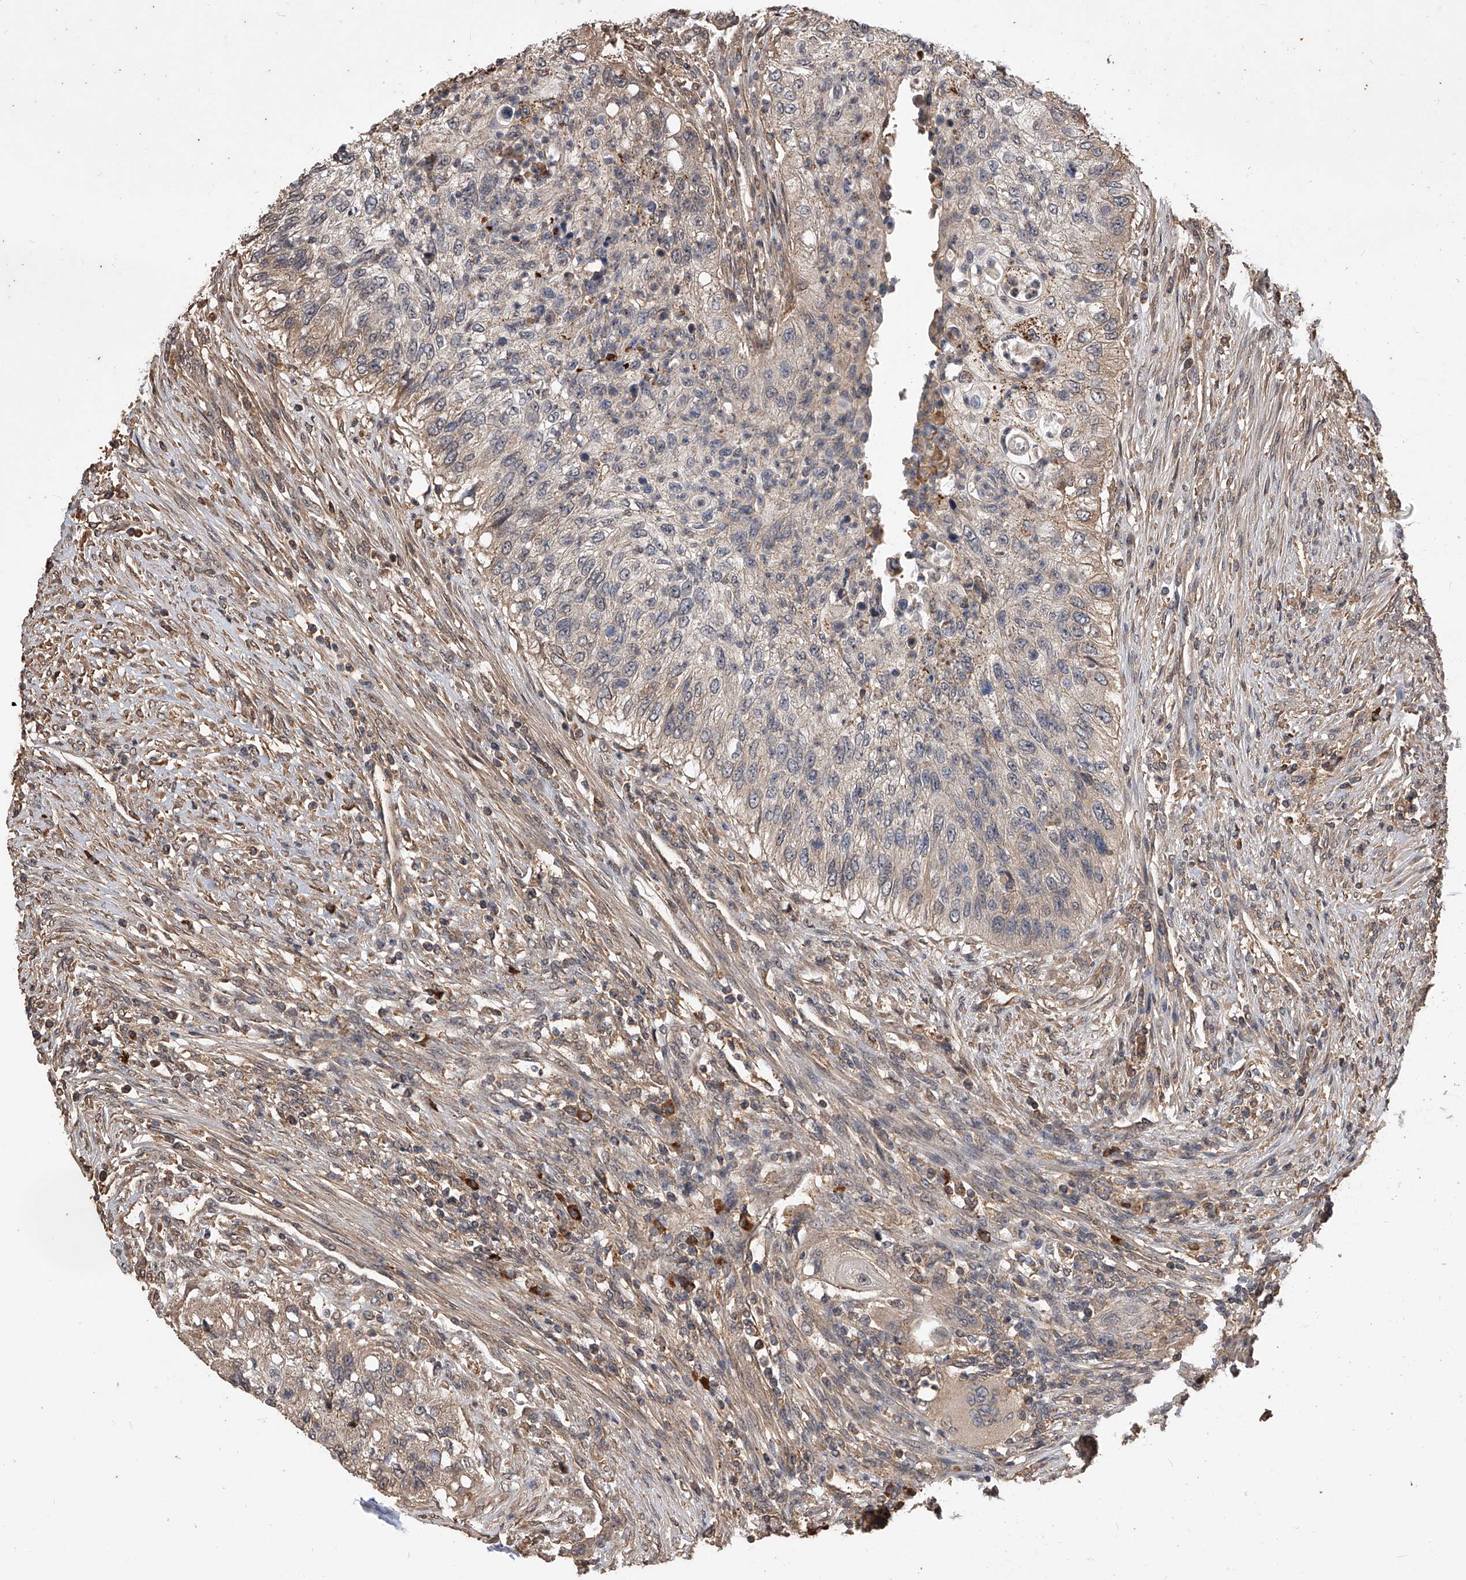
{"staining": {"intensity": "weak", "quantity": "<25%", "location": "cytoplasmic/membranous"}, "tissue": "urothelial cancer", "cell_type": "Tumor cells", "image_type": "cancer", "snomed": [{"axis": "morphology", "description": "Urothelial carcinoma, High grade"}, {"axis": "topography", "description": "Urinary bladder"}], "caption": "Immunohistochemistry histopathology image of high-grade urothelial carcinoma stained for a protein (brown), which reveals no staining in tumor cells. (Immunohistochemistry, brightfield microscopy, high magnification).", "gene": "CFAP410", "patient": {"sex": "female", "age": 60}}